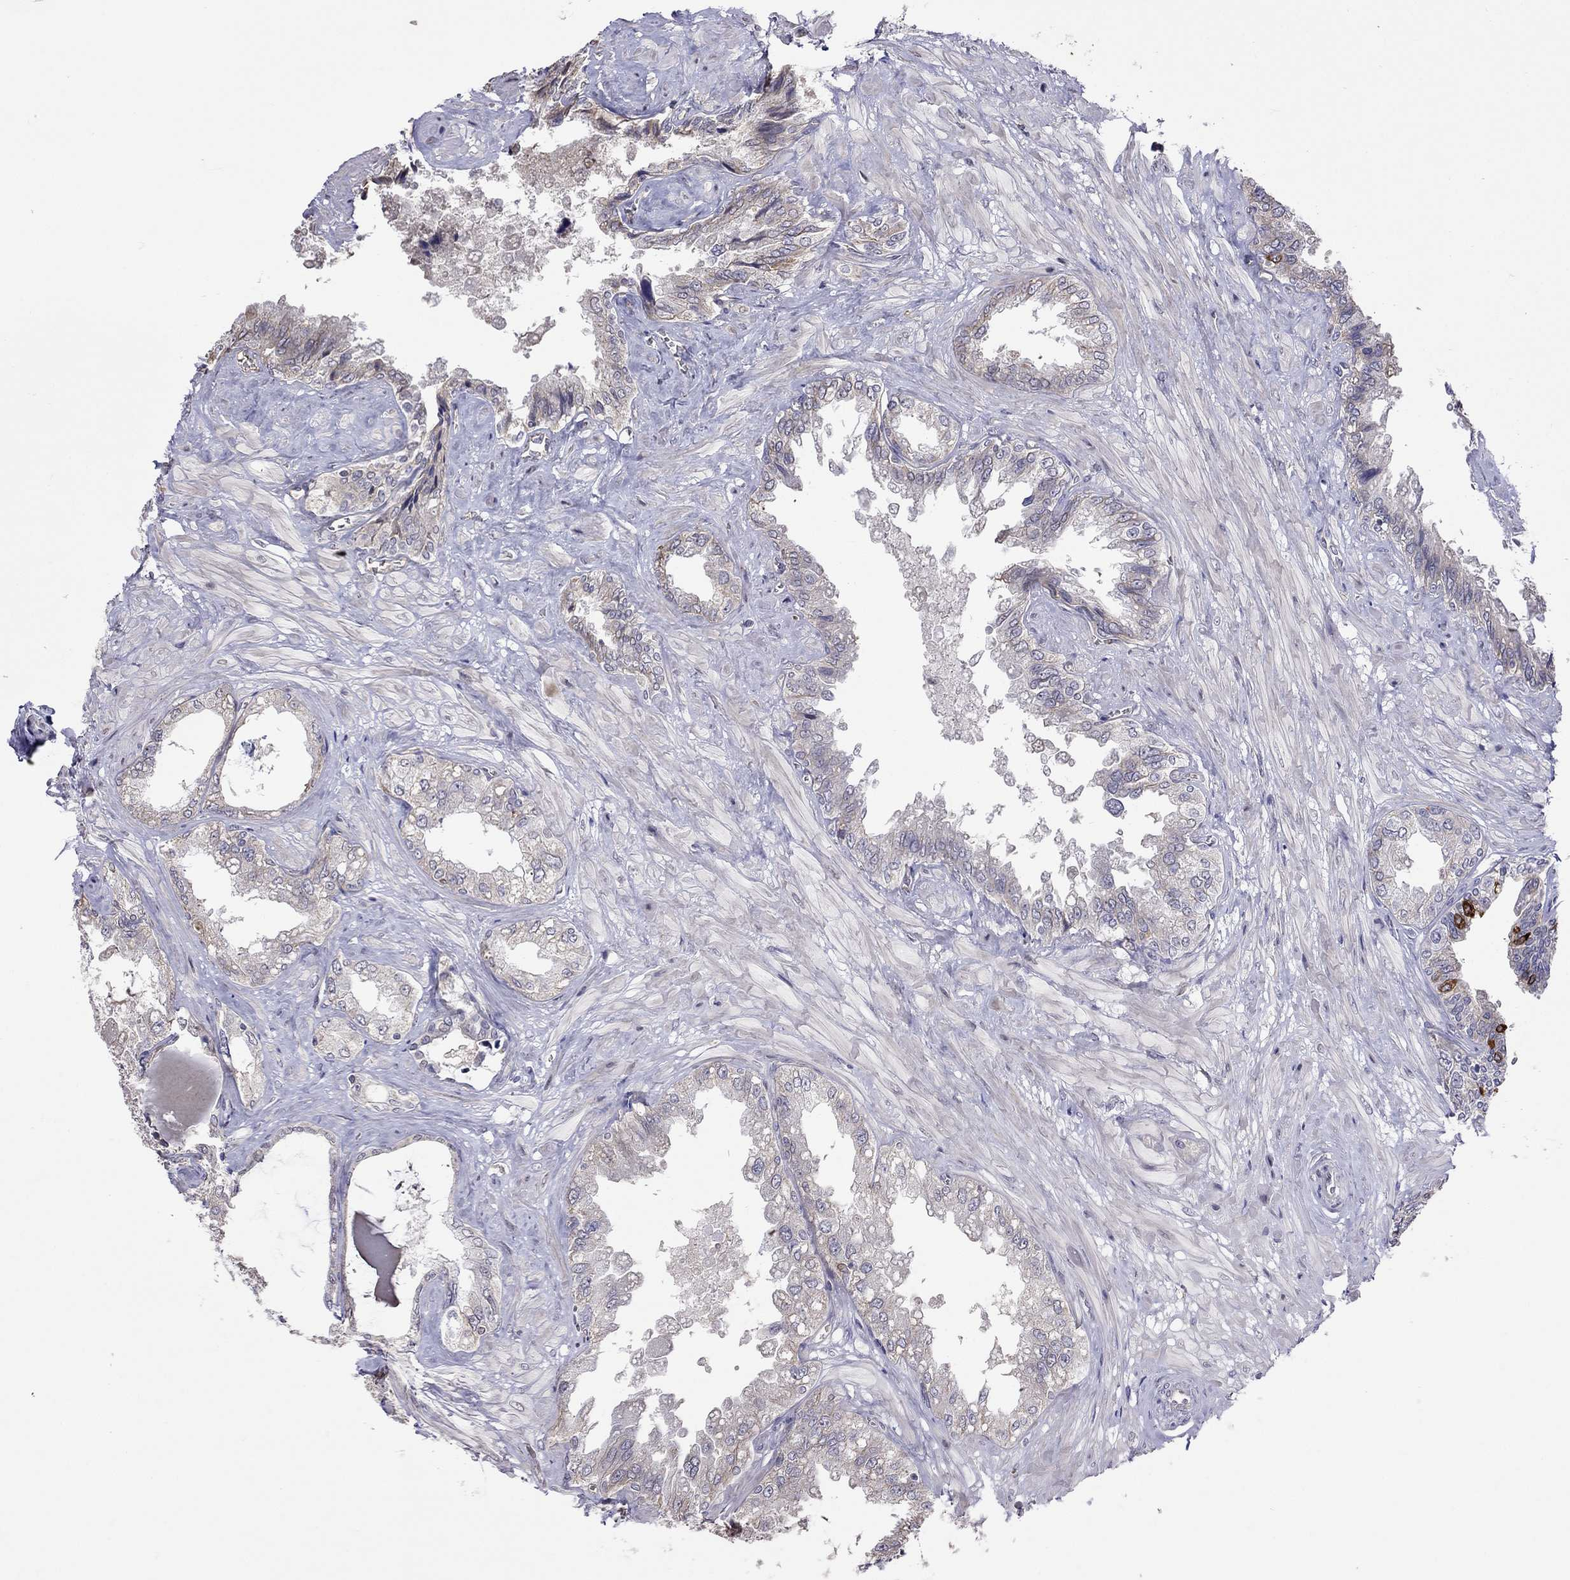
{"staining": {"intensity": "strong", "quantity": "<25%", "location": "cytoplasmic/membranous"}, "tissue": "seminal vesicle", "cell_type": "Glandular cells", "image_type": "normal", "snomed": [{"axis": "morphology", "description": "Normal tissue, NOS"}, {"axis": "topography", "description": "Seminal veicle"}], "caption": "The immunohistochemical stain shows strong cytoplasmic/membranous expression in glandular cells of unremarkable seminal vesicle.", "gene": "ADAM28", "patient": {"sex": "male", "age": 67}}